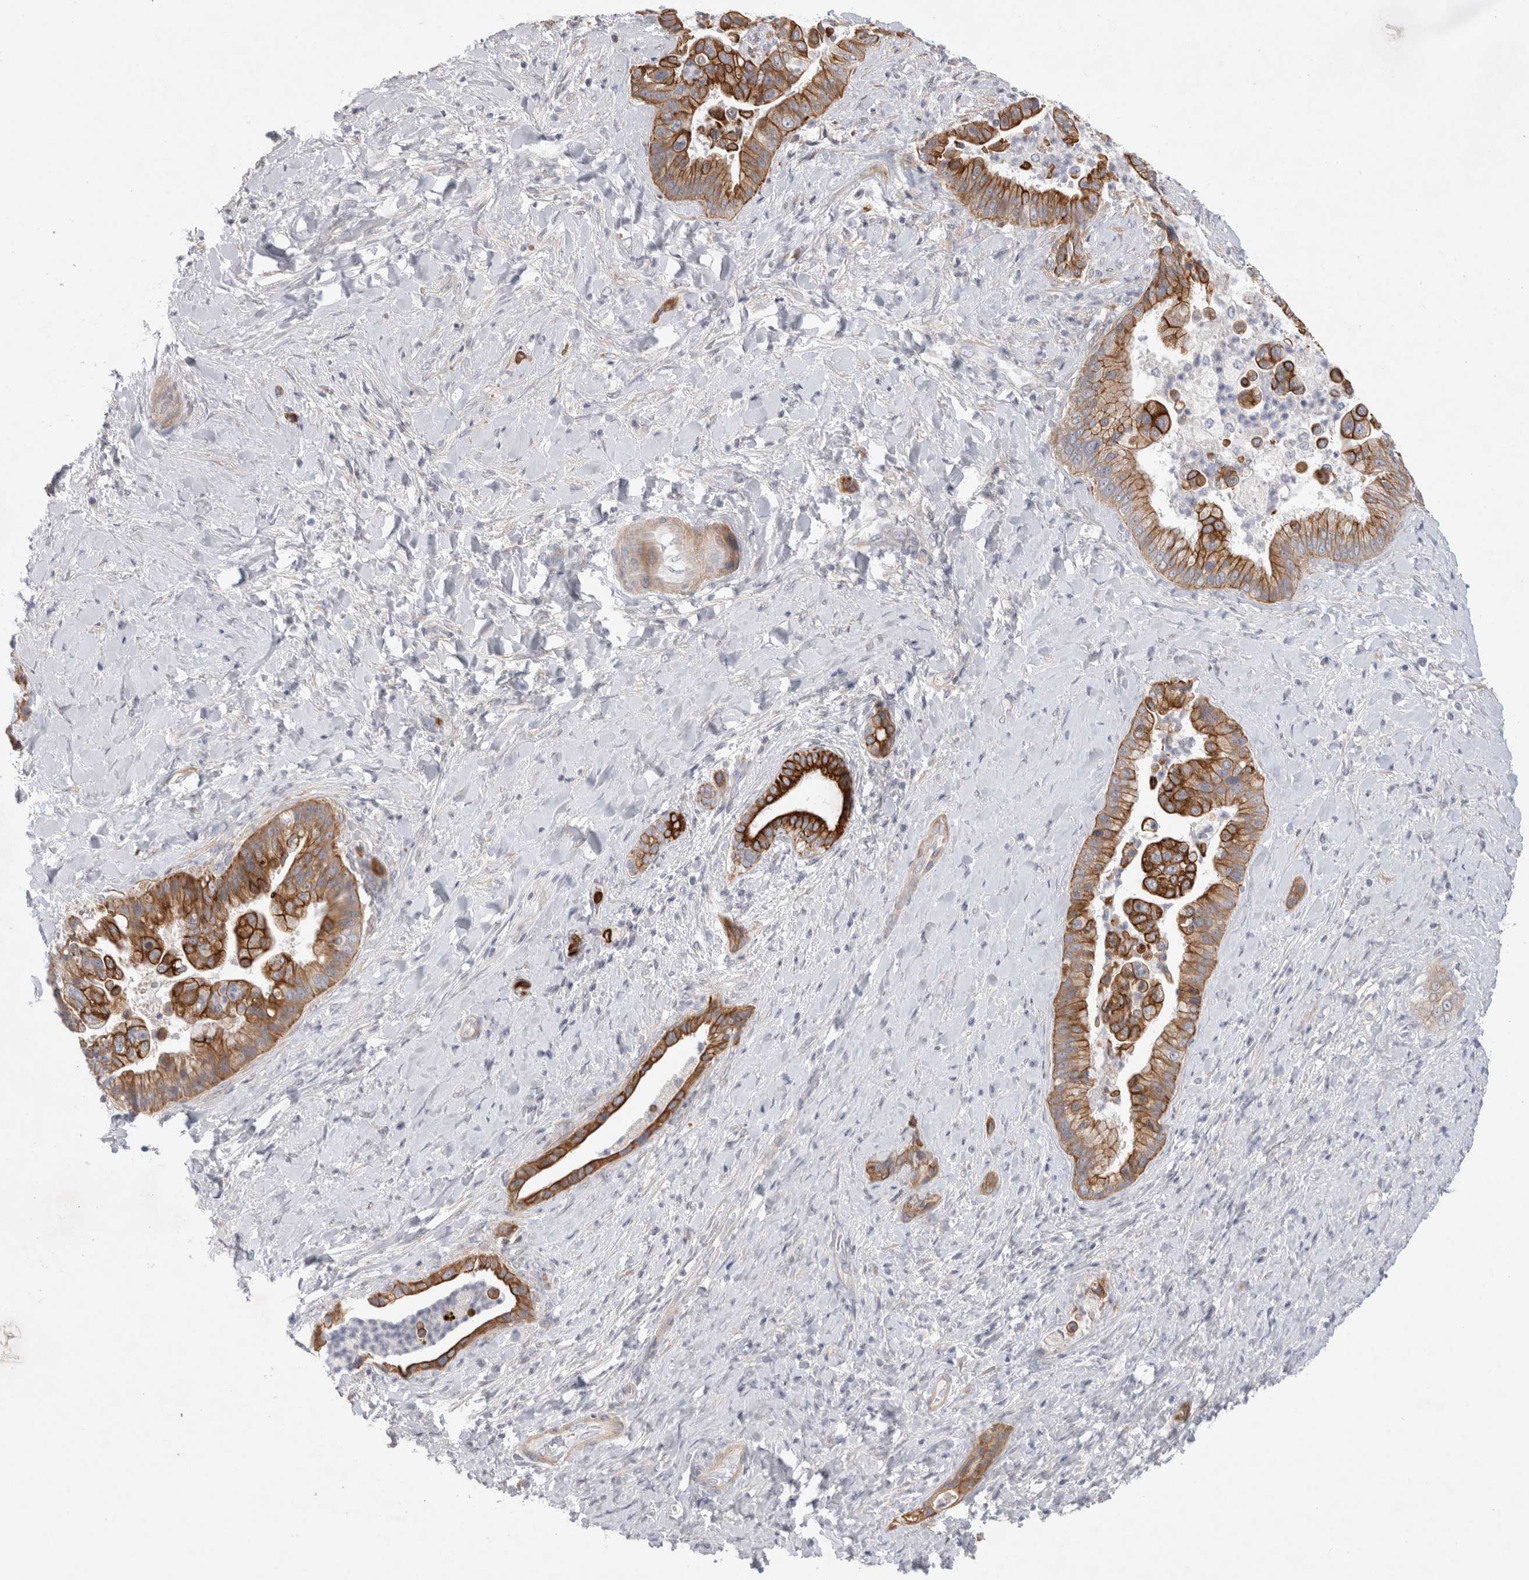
{"staining": {"intensity": "strong", "quantity": ">75%", "location": "cytoplasmic/membranous"}, "tissue": "liver cancer", "cell_type": "Tumor cells", "image_type": "cancer", "snomed": [{"axis": "morphology", "description": "Cholangiocarcinoma"}, {"axis": "topography", "description": "Liver"}], "caption": "This photomicrograph shows liver cholangiocarcinoma stained with immunohistochemistry to label a protein in brown. The cytoplasmic/membranous of tumor cells show strong positivity for the protein. Nuclei are counter-stained blue.", "gene": "BZW2", "patient": {"sex": "female", "age": 54}}